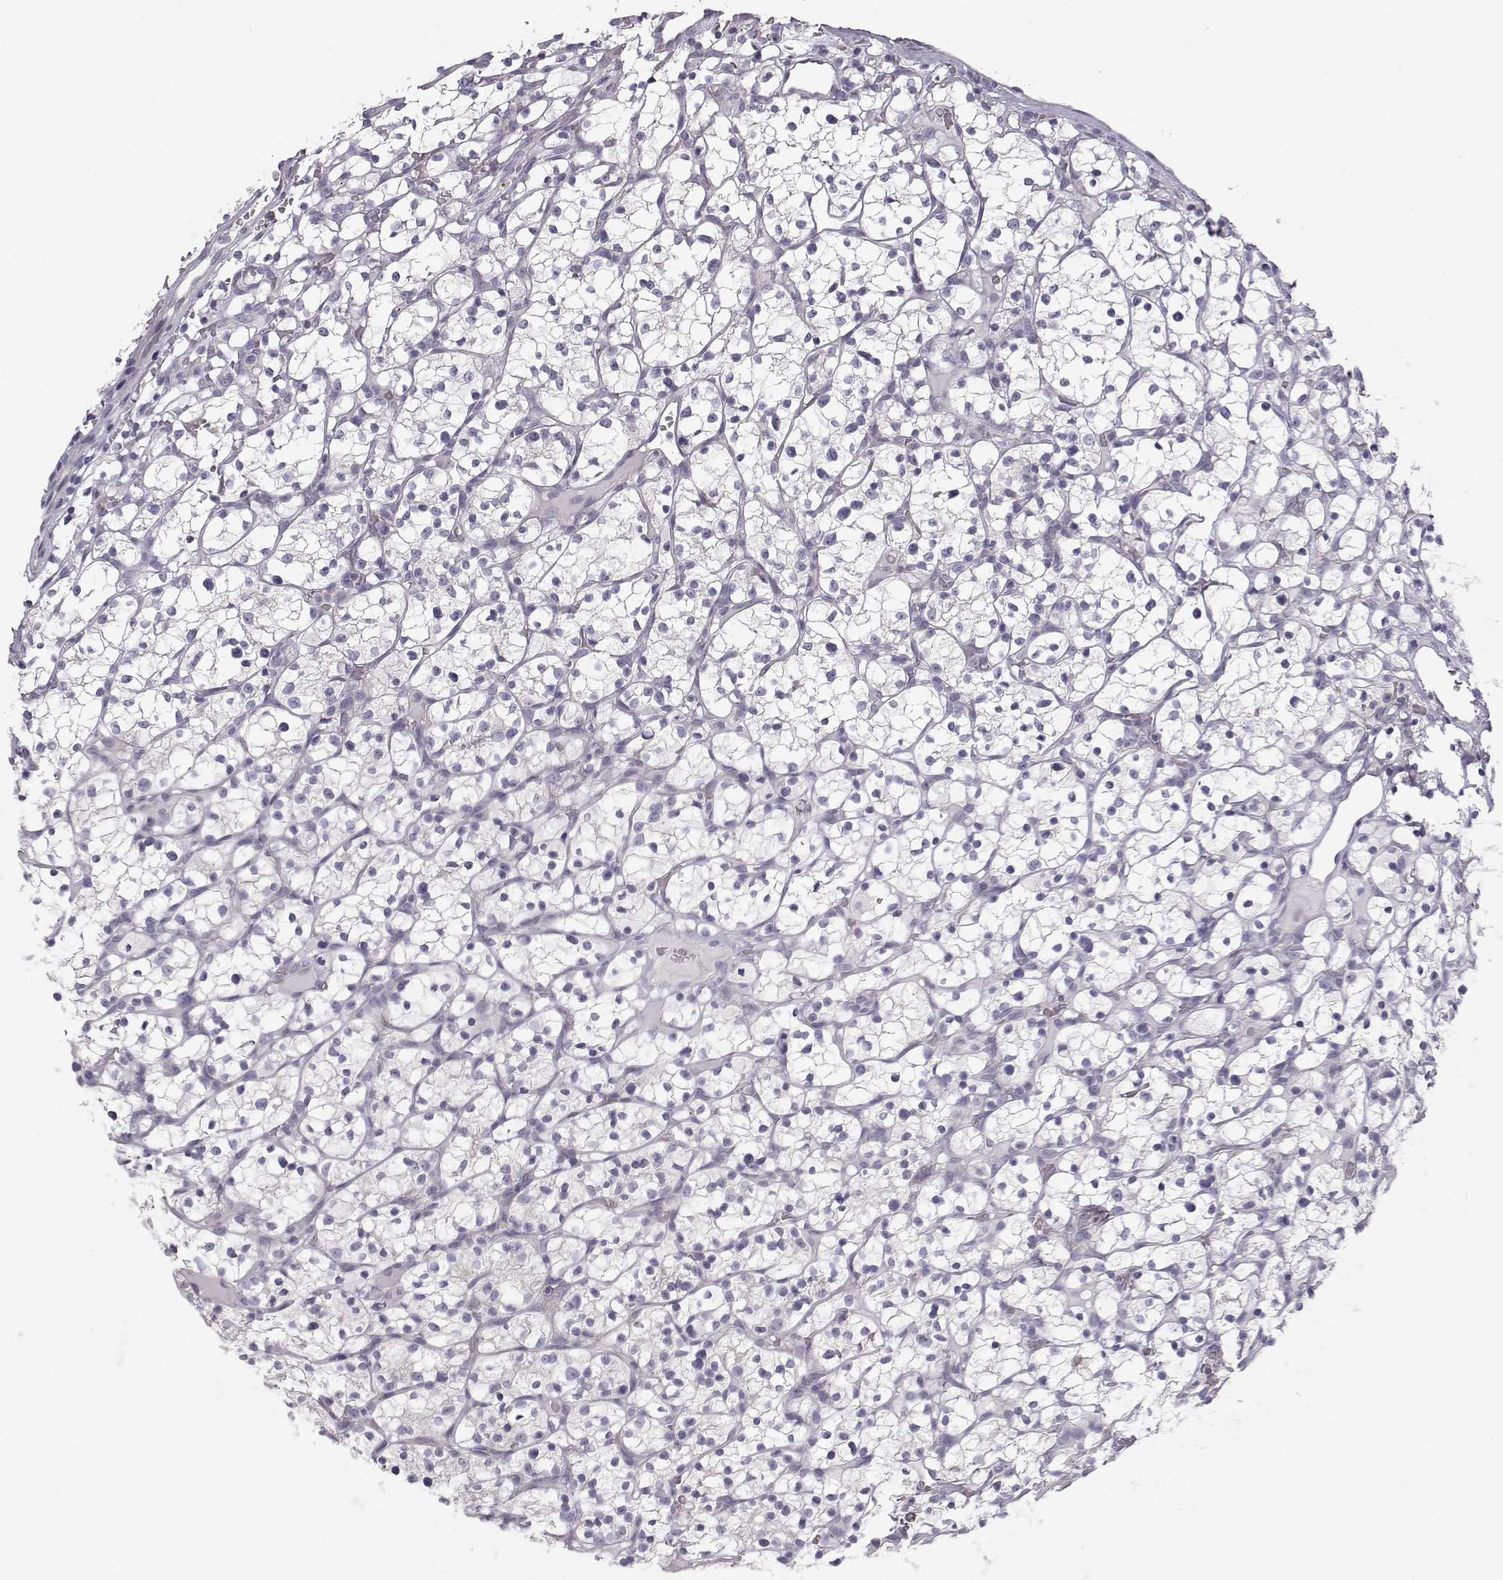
{"staining": {"intensity": "negative", "quantity": "none", "location": "none"}, "tissue": "renal cancer", "cell_type": "Tumor cells", "image_type": "cancer", "snomed": [{"axis": "morphology", "description": "Adenocarcinoma, NOS"}, {"axis": "topography", "description": "Kidney"}], "caption": "Immunohistochemical staining of human renal cancer displays no significant positivity in tumor cells. (DAB (3,3'-diaminobenzidine) immunohistochemistry, high magnification).", "gene": "MYCBPAP", "patient": {"sex": "female", "age": 64}}